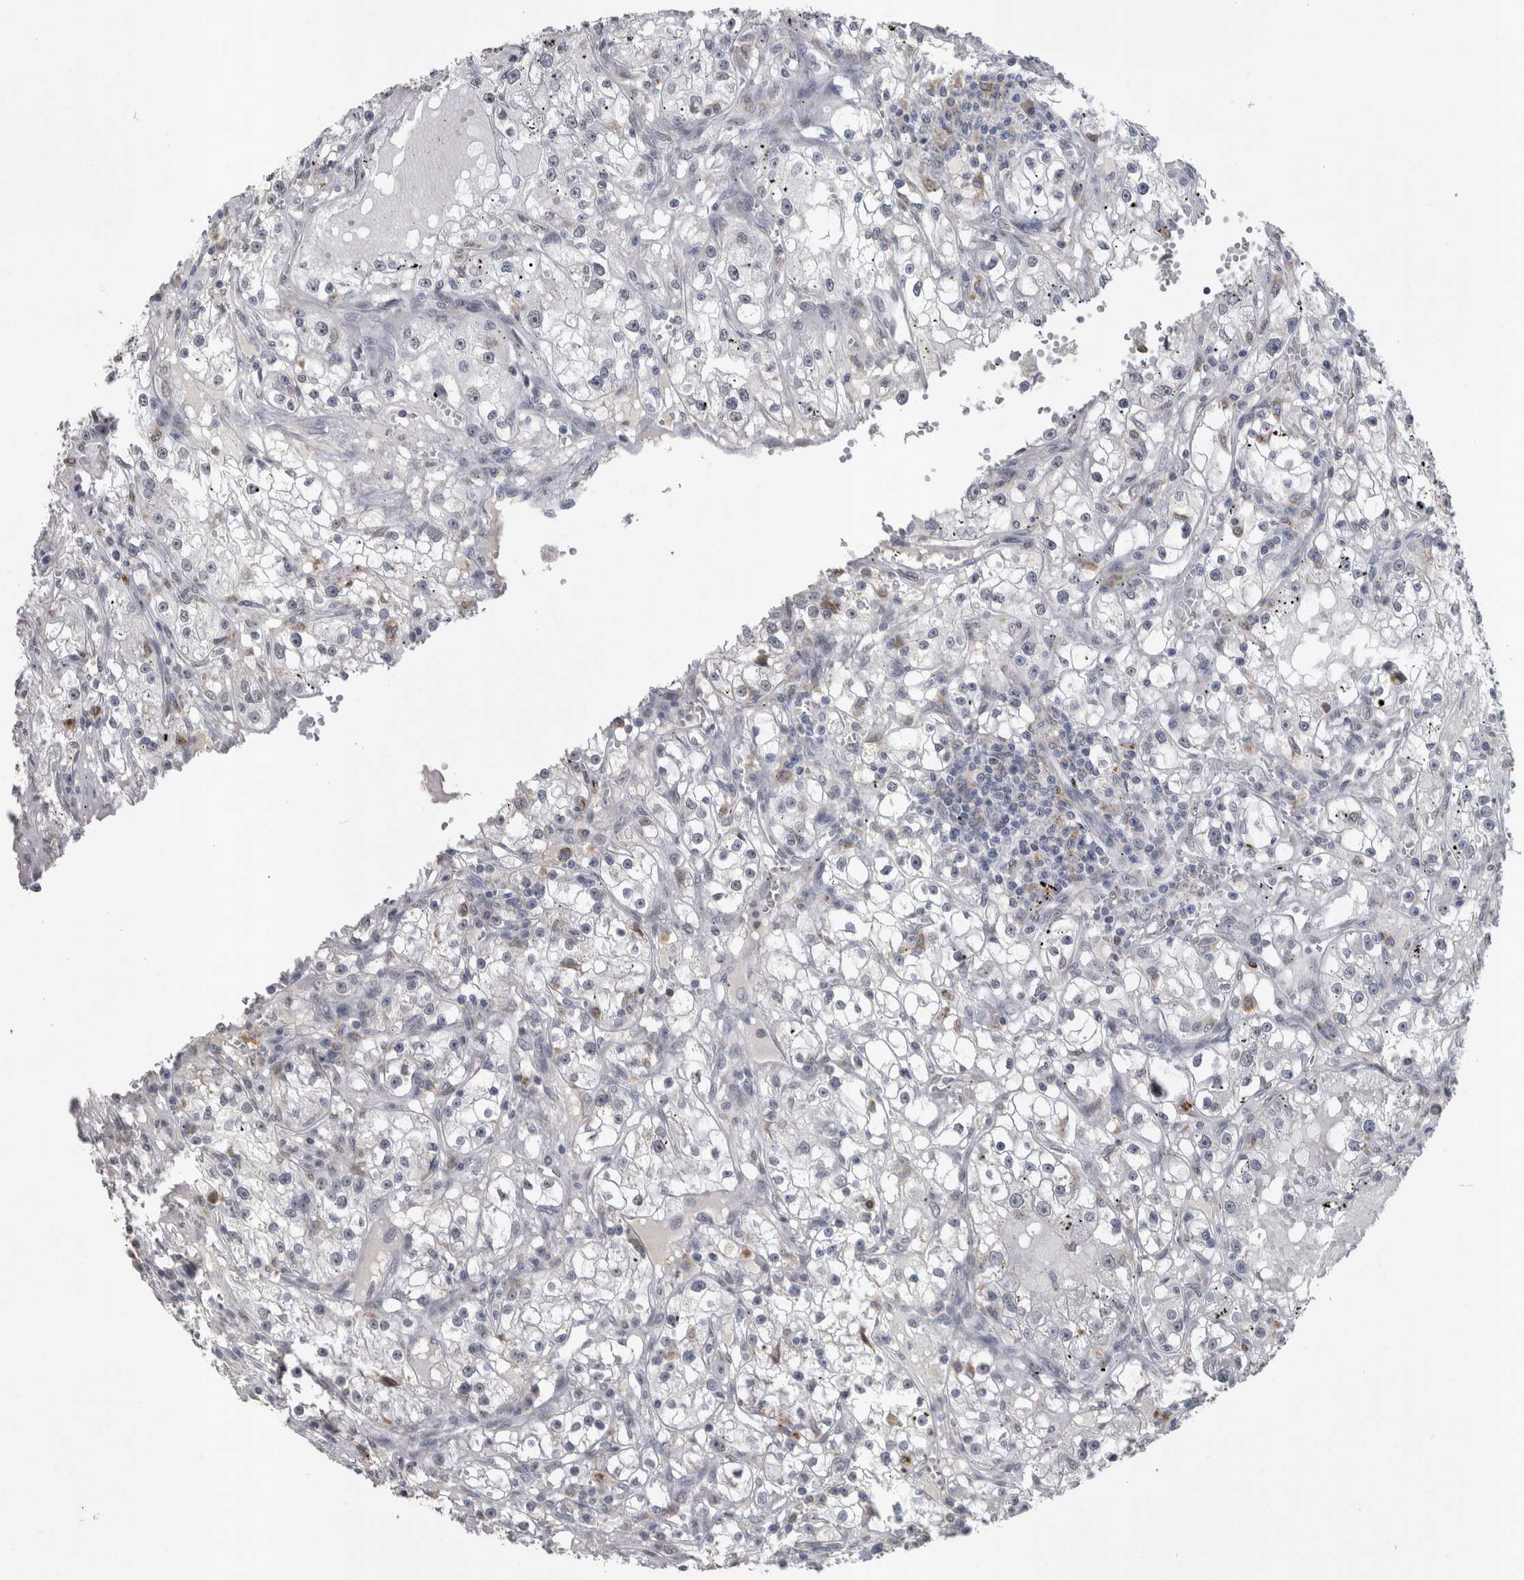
{"staining": {"intensity": "negative", "quantity": "none", "location": "none"}, "tissue": "renal cancer", "cell_type": "Tumor cells", "image_type": "cancer", "snomed": [{"axis": "morphology", "description": "Adenocarcinoma, NOS"}, {"axis": "topography", "description": "Kidney"}], "caption": "The micrograph reveals no staining of tumor cells in adenocarcinoma (renal).", "gene": "PAX5", "patient": {"sex": "male", "age": 56}}